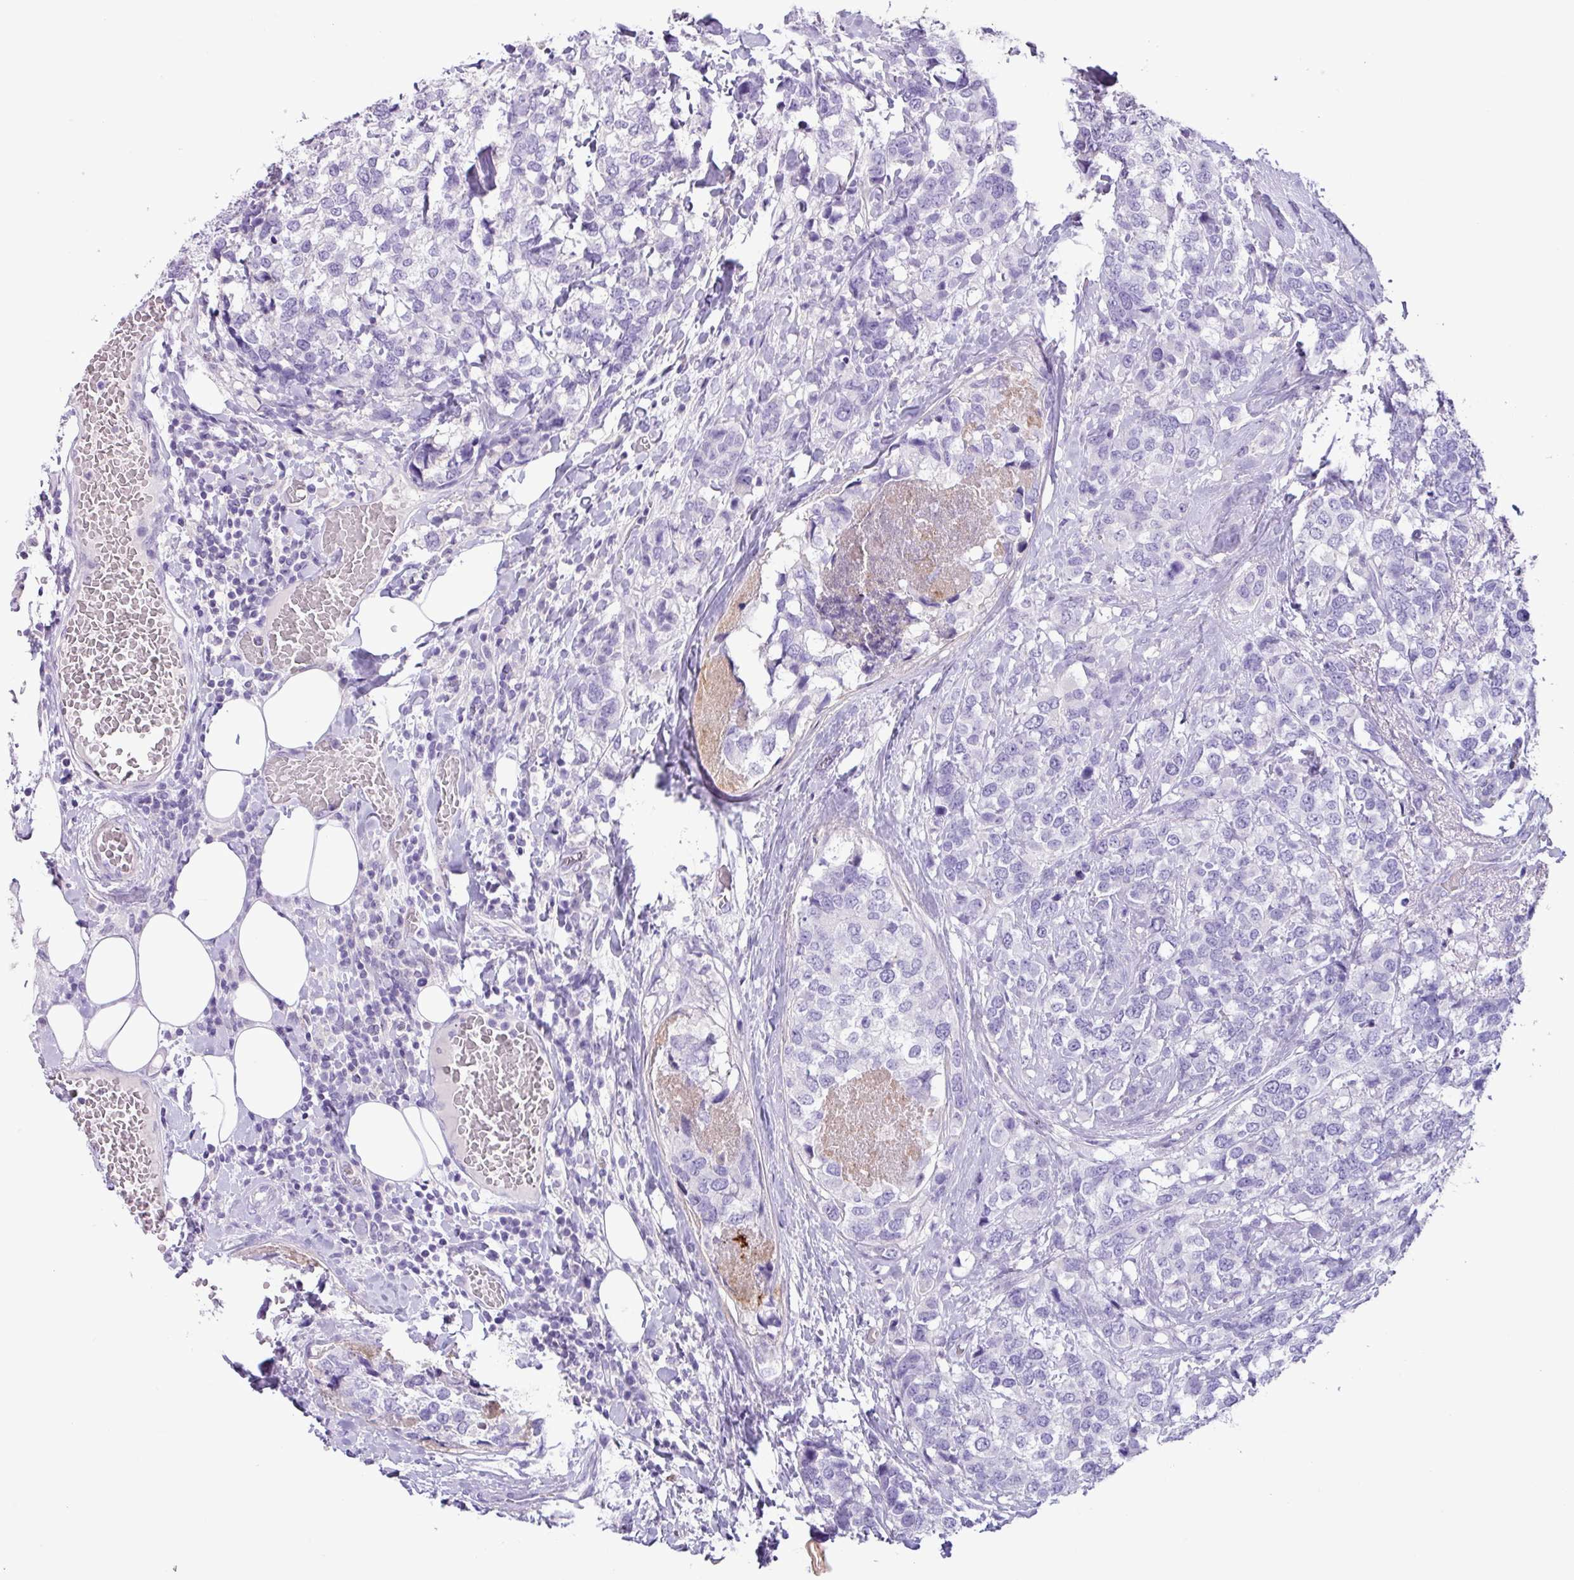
{"staining": {"intensity": "negative", "quantity": "none", "location": "none"}, "tissue": "breast cancer", "cell_type": "Tumor cells", "image_type": "cancer", "snomed": [{"axis": "morphology", "description": "Lobular carcinoma"}, {"axis": "topography", "description": "Breast"}], "caption": "DAB immunohistochemical staining of lobular carcinoma (breast) demonstrates no significant positivity in tumor cells.", "gene": "CYSTM1", "patient": {"sex": "female", "age": 59}}